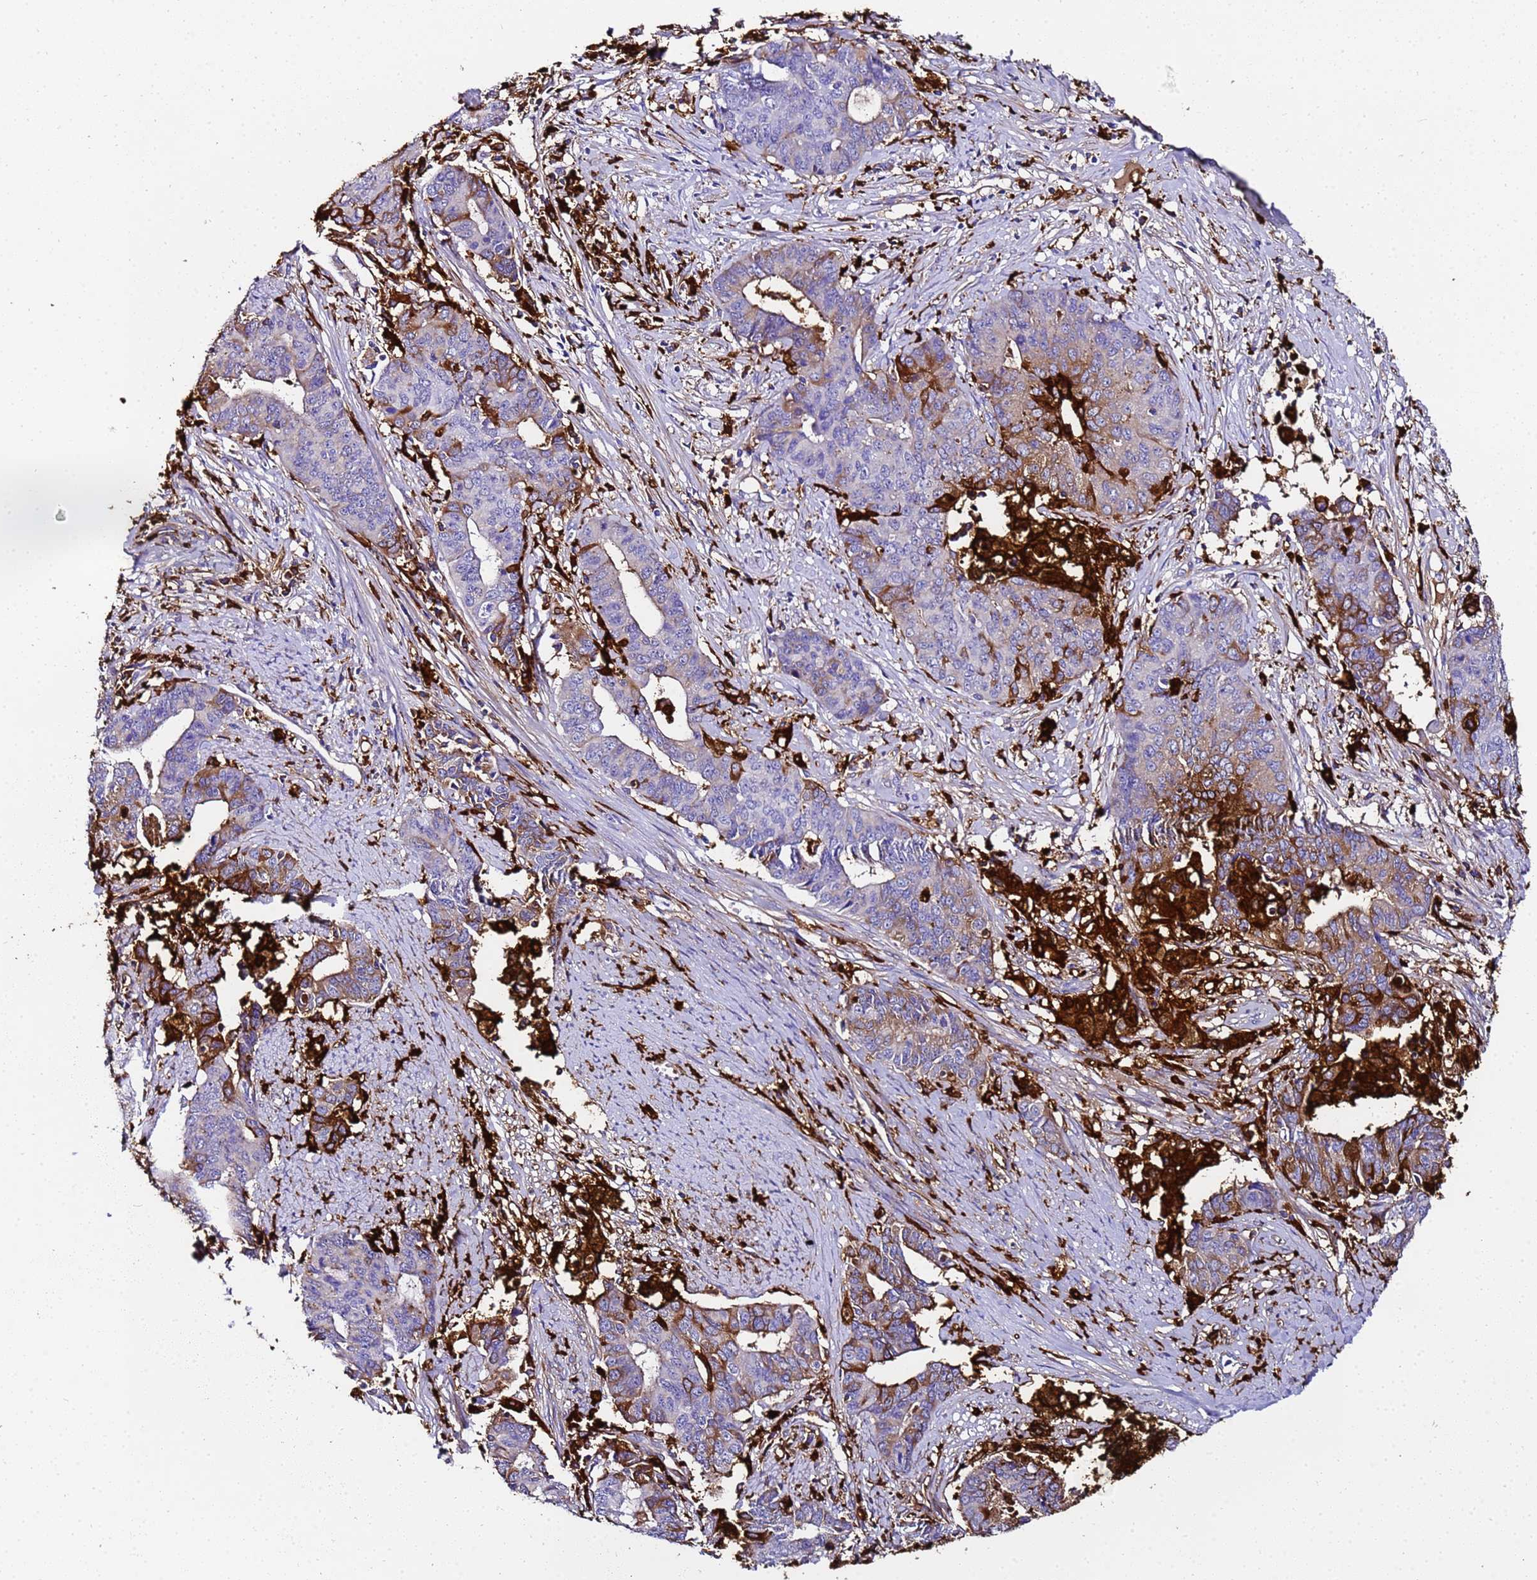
{"staining": {"intensity": "moderate", "quantity": "<25%", "location": "cytoplasmic/membranous"}, "tissue": "endometrial cancer", "cell_type": "Tumor cells", "image_type": "cancer", "snomed": [{"axis": "morphology", "description": "Adenocarcinoma, NOS"}, {"axis": "topography", "description": "Endometrium"}], "caption": "Adenocarcinoma (endometrial) was stained to show a protein in brown. There is low levels of moderate cytoplasmic/membranous staining in approximately <25% of tumor cells. The staining is performed using DAB (3,3'-diaminobenzidine) brown chromogen to label protein expression. The nuclei are counter-stained blue using hematoxylin.", "gene": "FTL", "patient": {"sex": "female", "age": 59}}